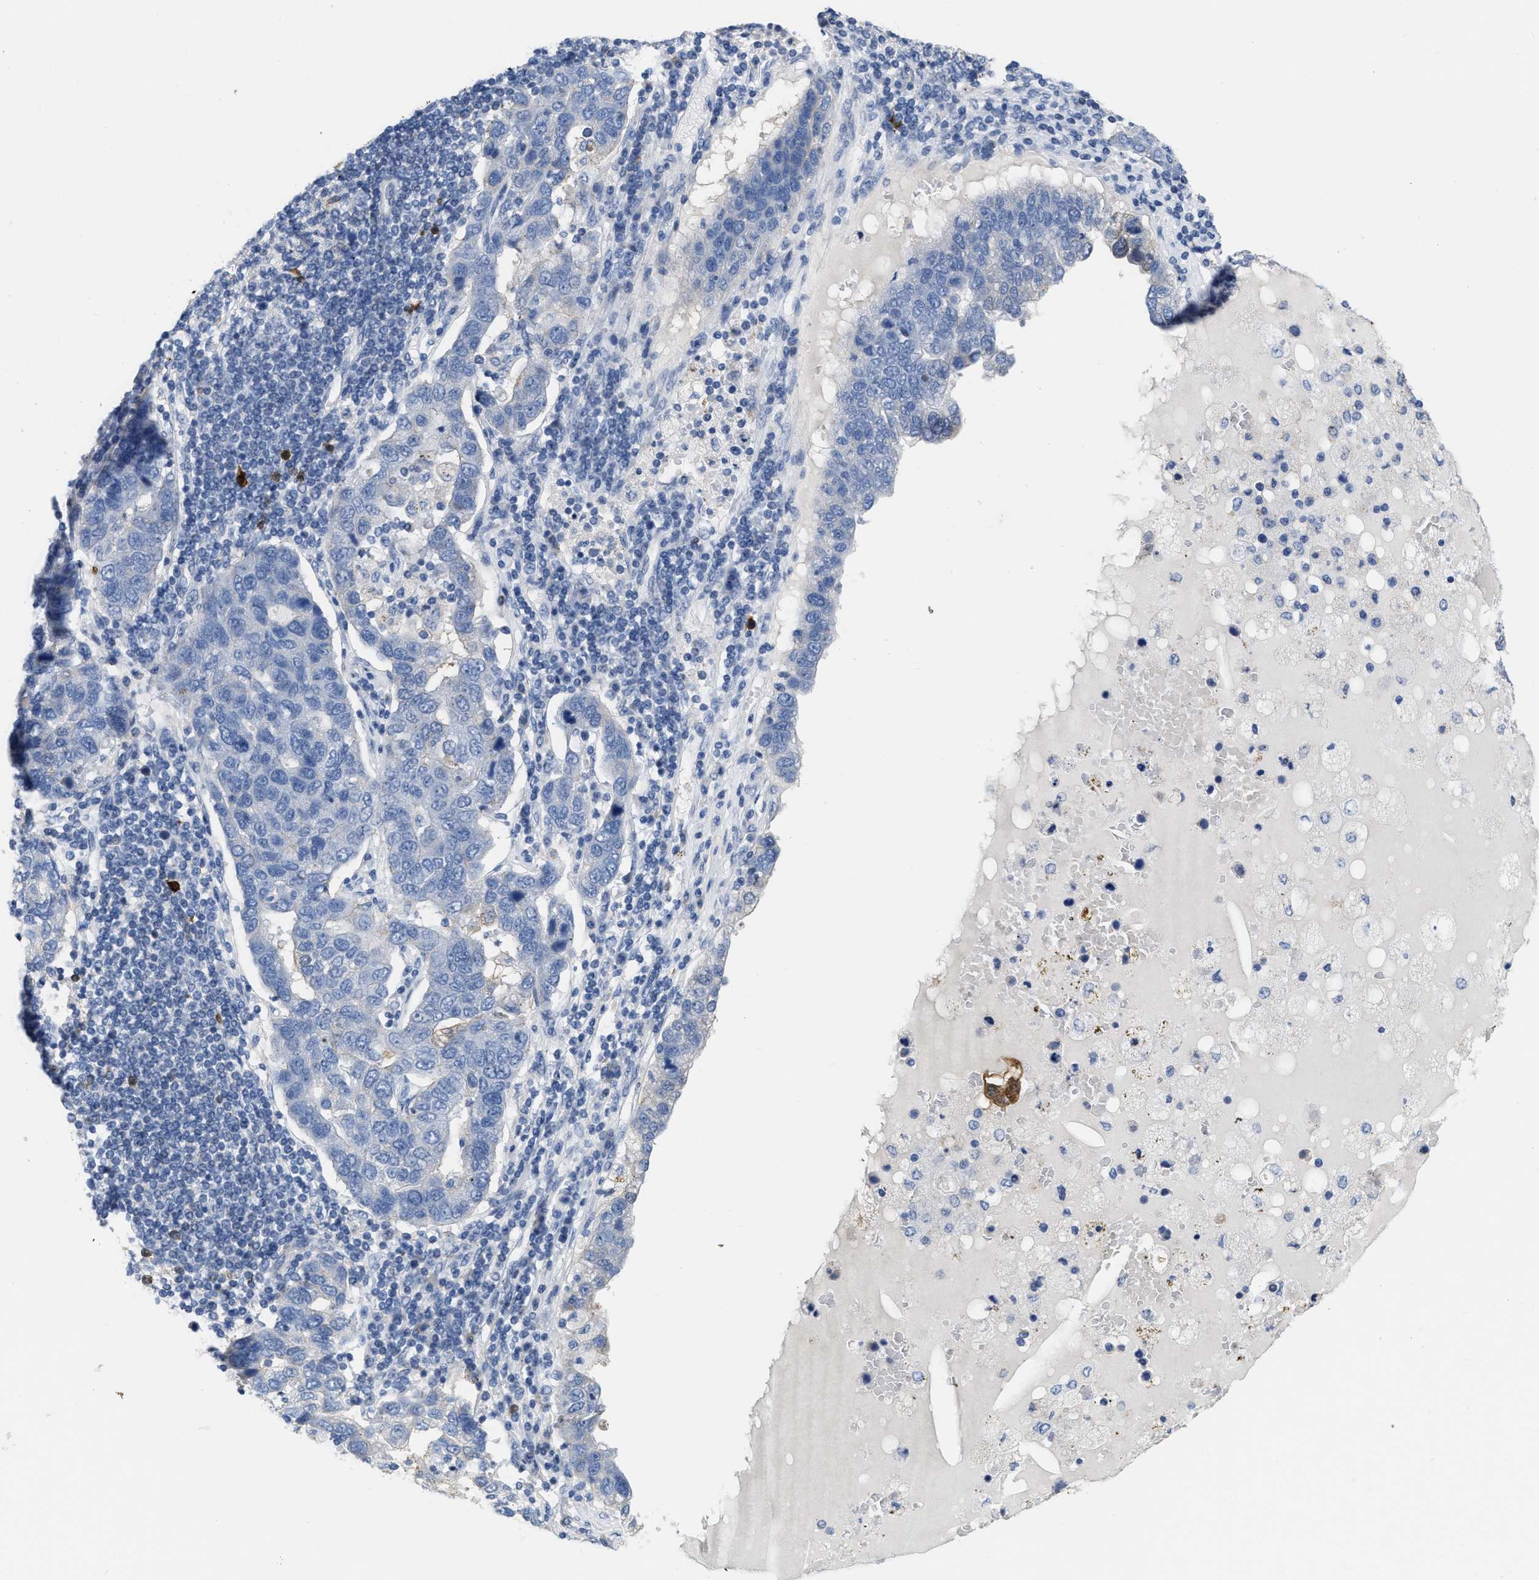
{"staining": {"intensity": "negative", "quantity": "none", "location": "none"}, "tissue": "pancreatic cancer", "cell_type": "Tumor cells", "image_type": "cancer", "snomed": [{"axis": "morphology", "description": "Adenocarcinoma, NOS"}, {"axis": "topography", "description": "Pancreas"}], "caption": "Immunohistochemical staining of human adenocarcinoma (pancreatic) displays no significant staining in tumor cells. The staining was performed using DAB (3,3'-diaminobenzidine) to visualize the protein expression in brown, while the nuclei were stained in blue with hematoxylin (Magnification: 20x).", "gene": "CRYM", "patient": {"sex": "female", "age": 61}}